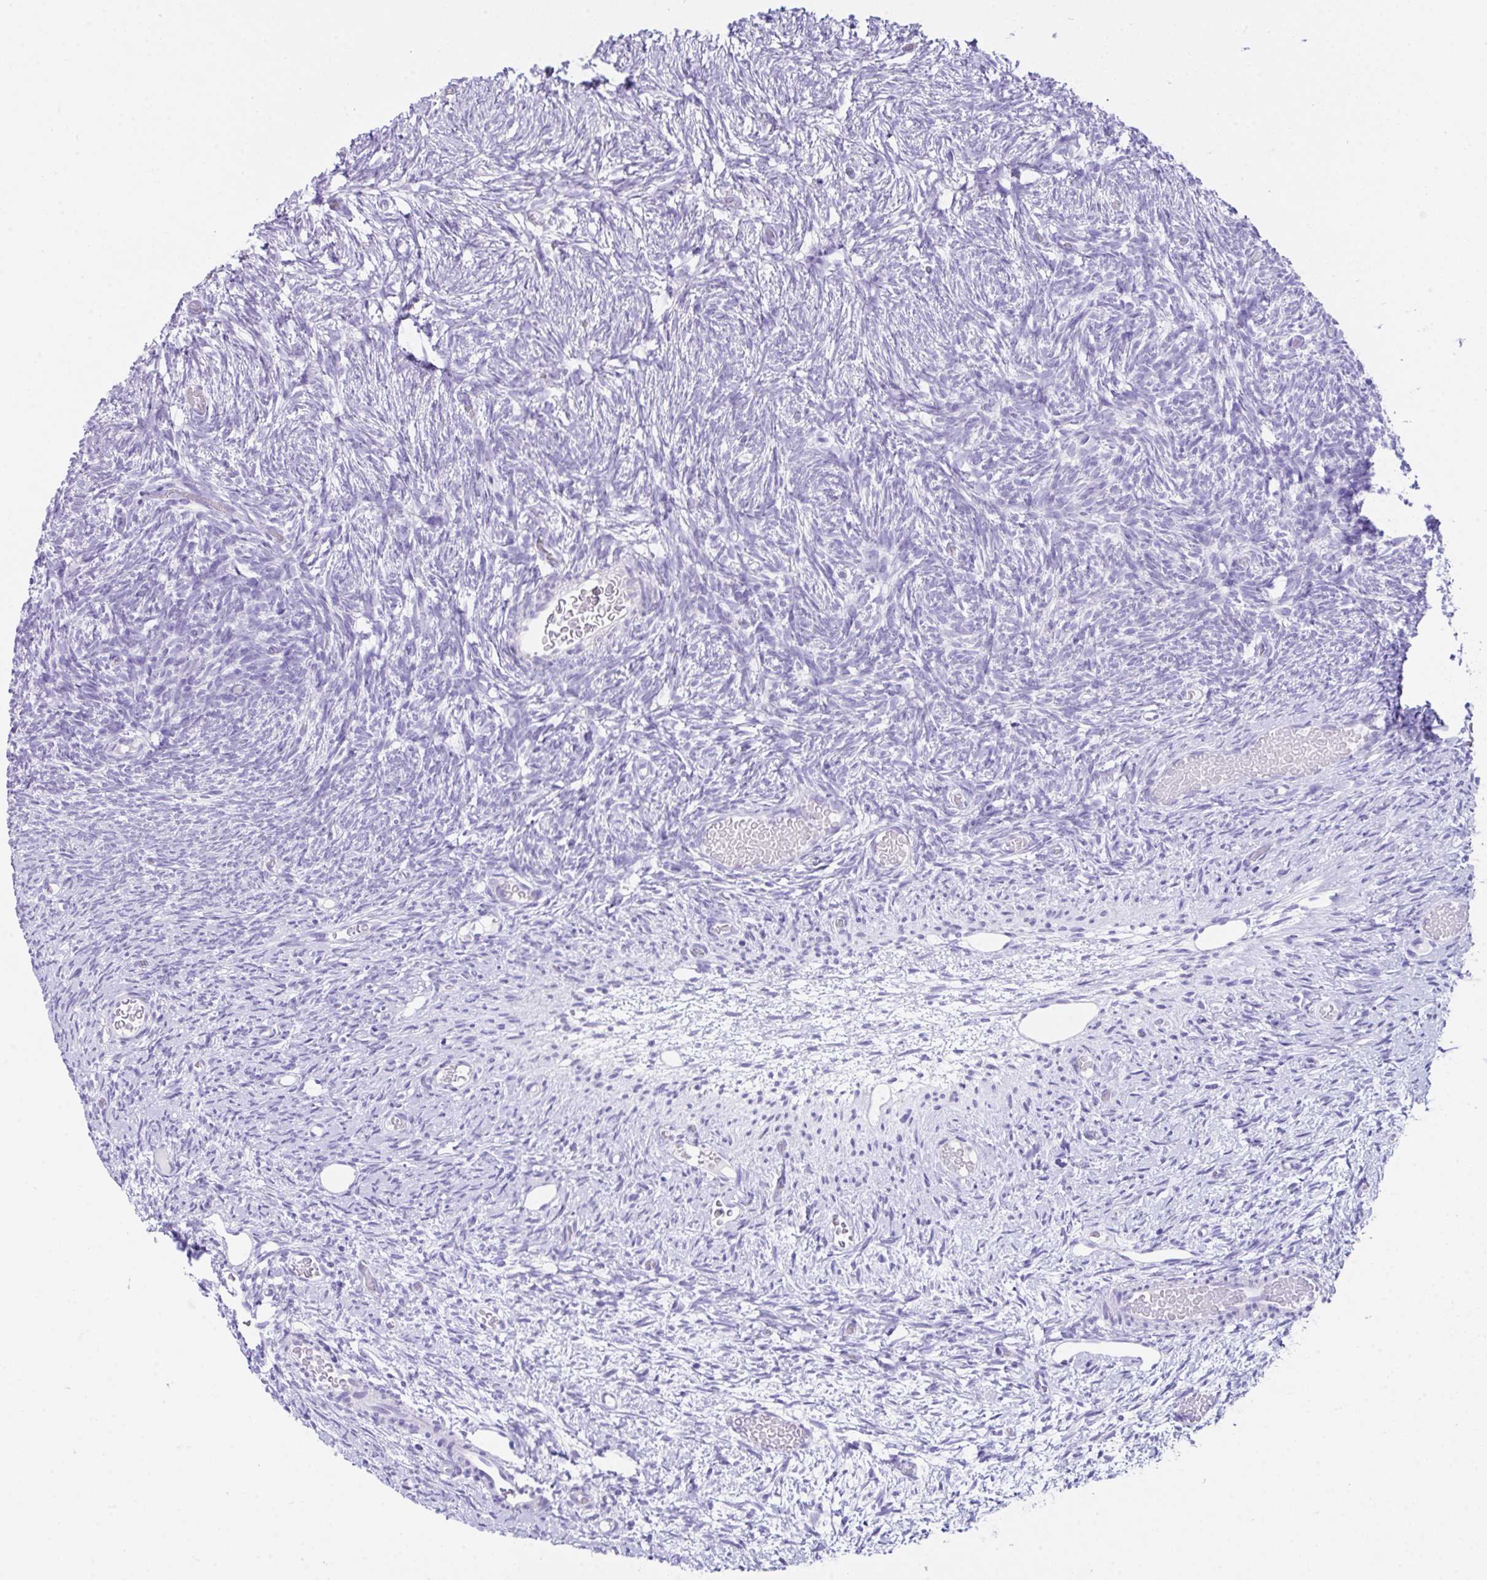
{"staining": {"intensity": "negative", "quantity": "none", "location": "none"}, "tissue": "ovary", "cell_type": "Ovarian stroma cells", "image_type": "normal", "snomed": [{"axis": "morphology", "description": "Normal tissue, NOS"}, {"axis": "topography", "description": "Ovary"}], "caption": "Immunohistochemistry of unremarkable ovary reveals no positivity in ovarian stroma cells.", "gene": "LGALS4", "patient": {"sex": "female", "age": 39}}